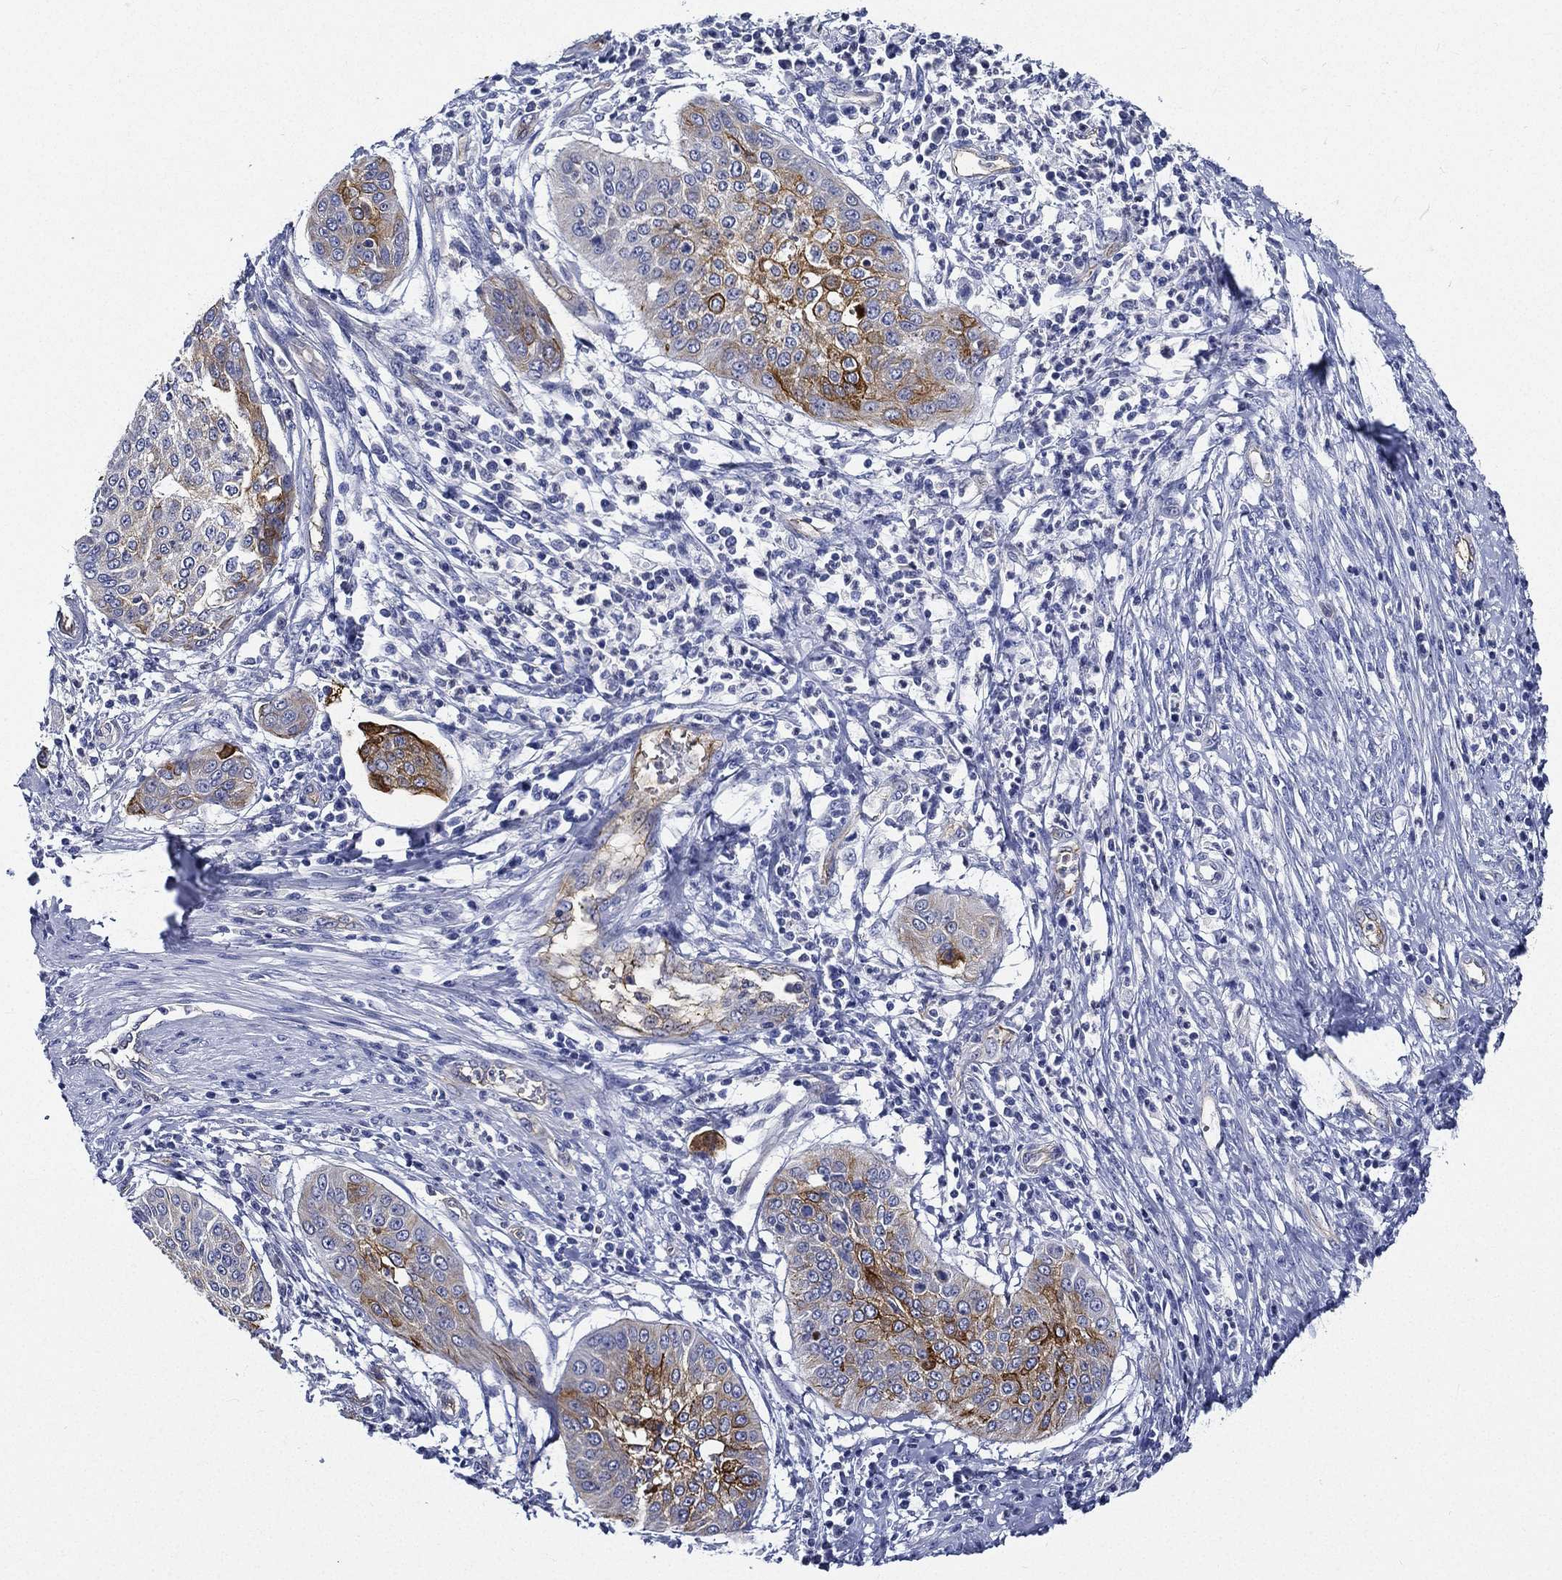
{"staining": {"intensity": "moderate", "quantity": "<25%", "location": "cytoplasmic/membranous"}, "tissue": "cervical cancer", "cell_type": "Tumor cells", "image_type": "cancer", "snomed": [{"axis": "morphology", "description": "Normal tissue, NOS"}, {"axis": "morphology", "description": "Squamous cell carcinoma, NOS"}, {"axis": "topography", "description": "Cervix"}], "caption": "Cervical cancer tissue demonstrates moderate cytoplasmic/membranous expression in approximately <25% of tumor cells", "gene": "NEDD9", "patient": {"sex": "female", "age": 39}}